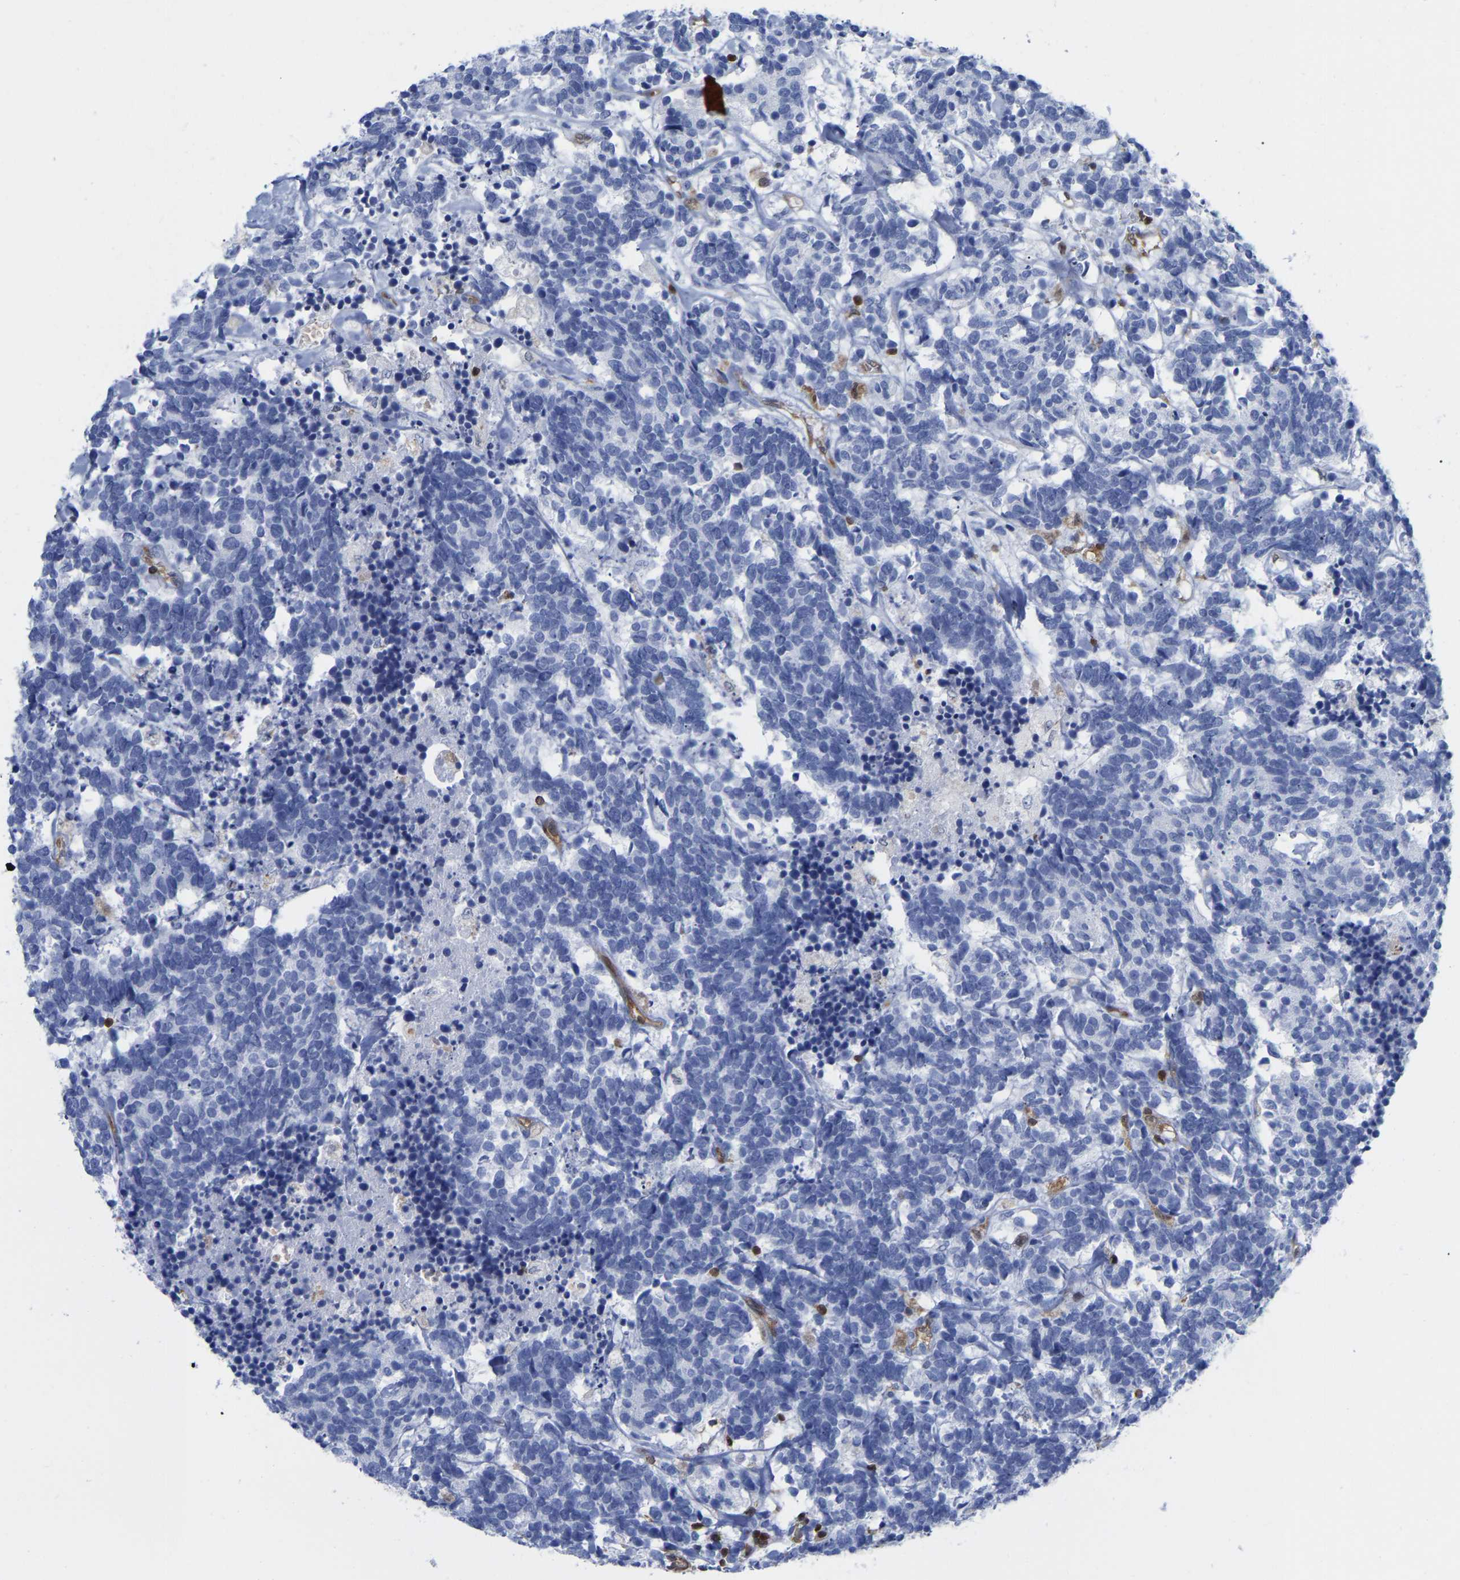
{"staining": {"intensity": "negative", "quantity": "none", "location": "none"}, "tissue": "carcinoid", "cell_type": "Tumor cells", "image_type": "cancer", "snomed": [{"axis": "morphology", "description": "Carcinoma, NOS"}, {"axis": "morphology", "description": "Carcinoid, malignant, NOS"}, {"axis": "topography", "description": "Urinary bladder"}], "caption": "This is an IHC photomicrograph of carcinoma. There is no positivity in tumor cells.", "gene": "GIMAP4", "patient": {"sex": "male", "age": 57}}